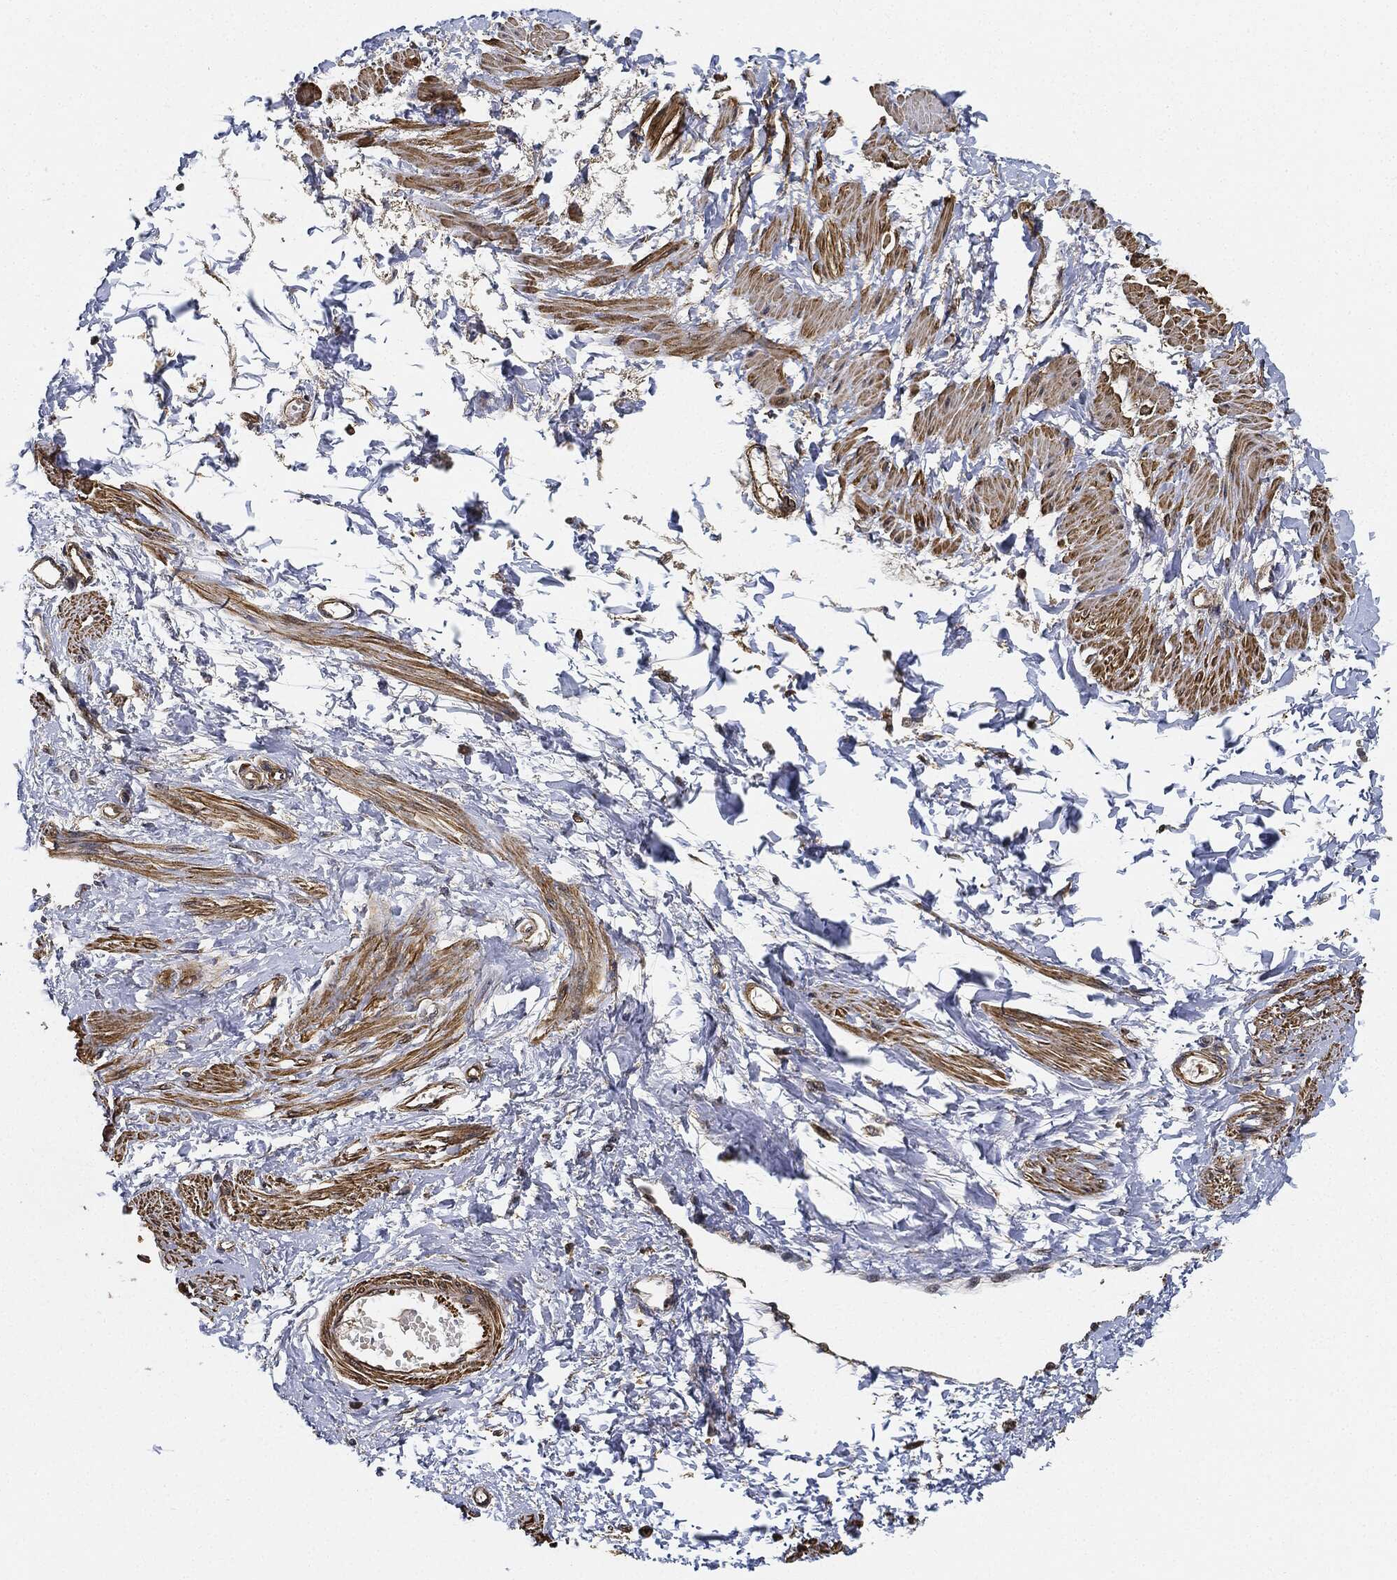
{"staining": {"intensity": "moderate", "quantity": "25%-75%", "location": "cytoplasmic/membranous"}, "tissue": "smooth muscle", "cell_type": "Smooth muscle cells", "image_type": "normal", "snomed": [{"axis": "morphology", "description": "Normal tissue, NOS"}, {"axis": "topography", "description": "Smooth muscle"}, {"axis": "topography", "description": "Uterus"}], "caption": "Immunohistochemical staining of benign smooth muscle shows moderate cytoplasmic/membranous protein expression in approximately 25%-75% of smooth muscle cells.", "gene": "CEP290", "patient": {"sex": "female", "age": 39}}